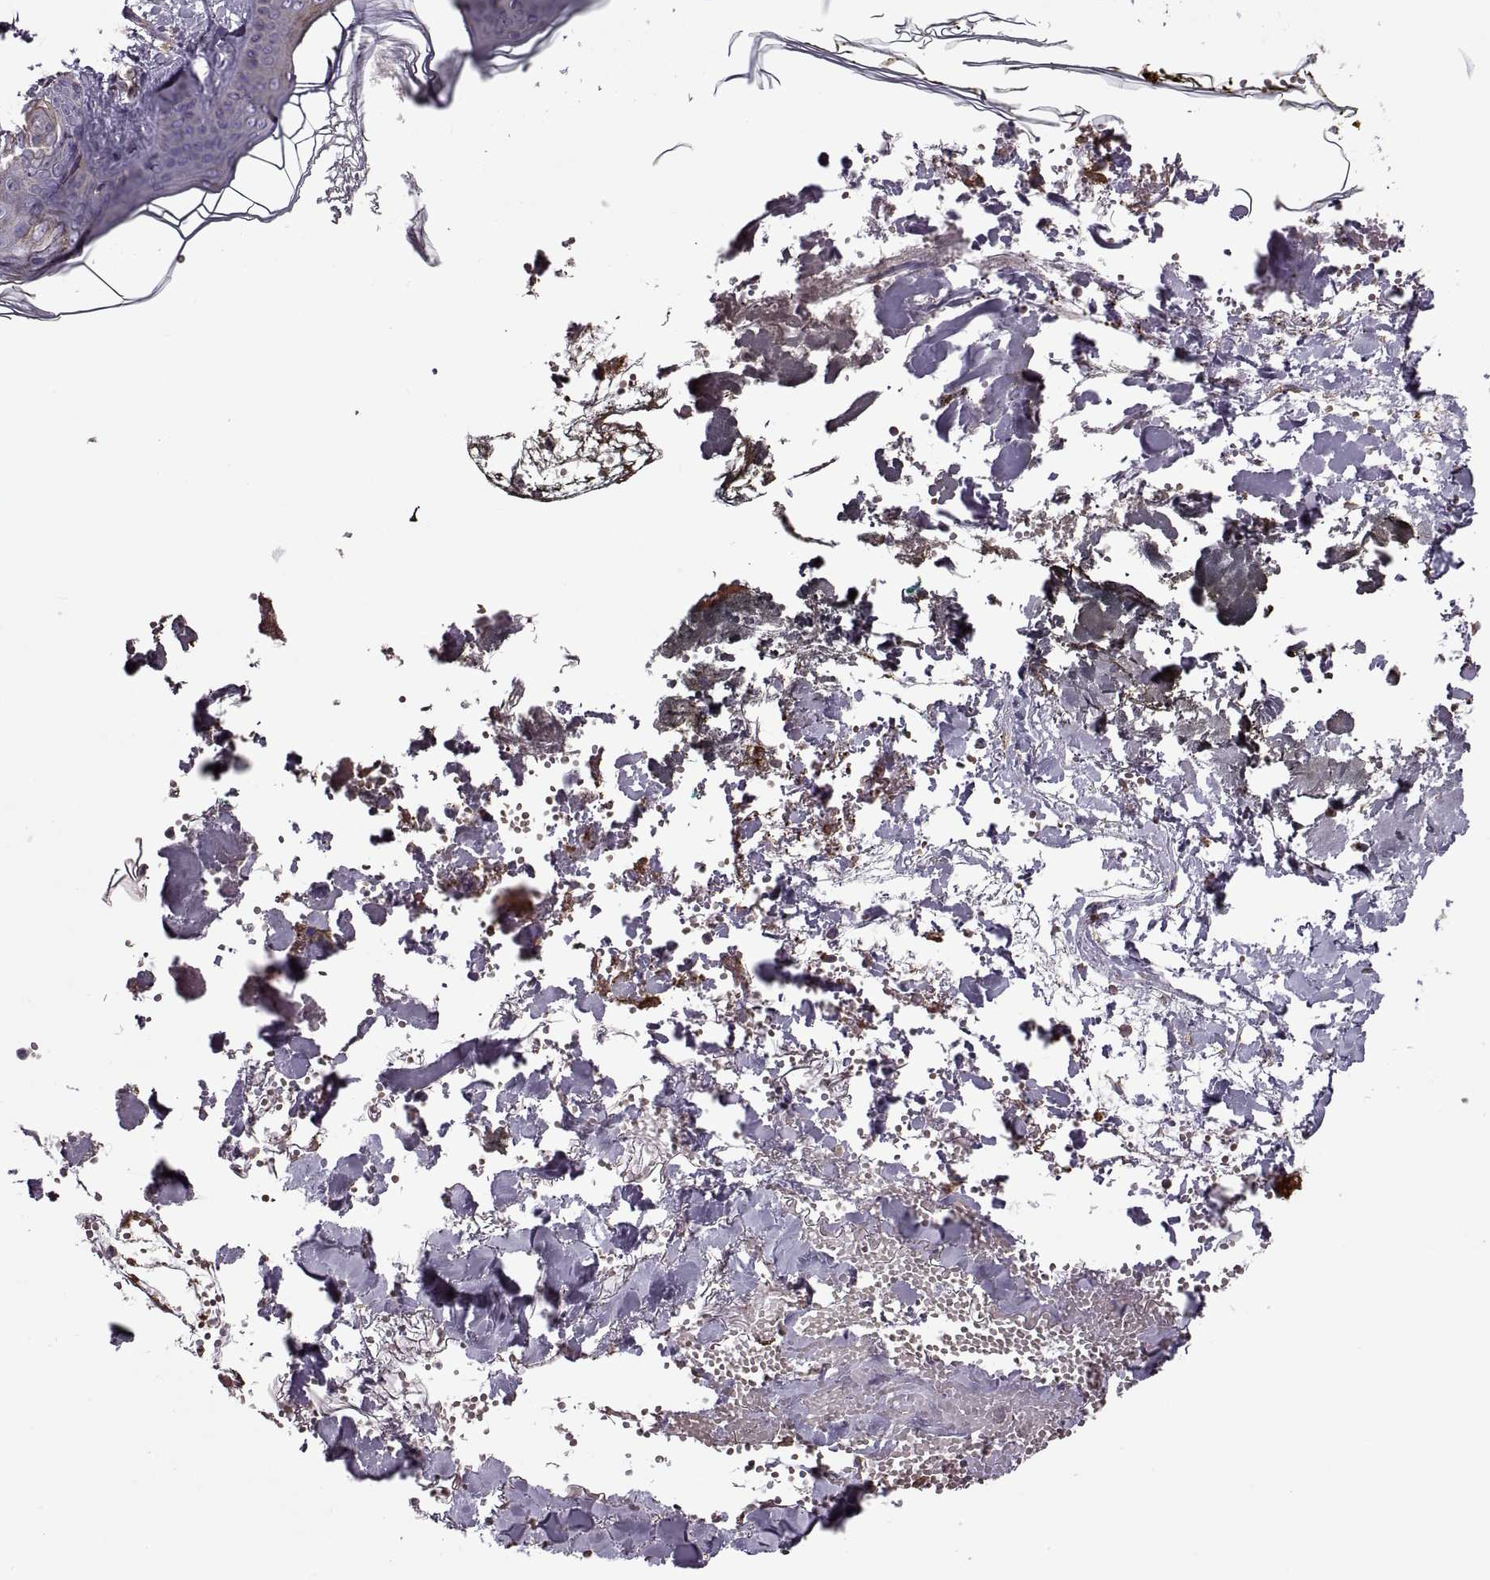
{"staining": {"intensity": "negative", "quantity": "none", "location": "none"}, "tissue": "skin", "cell_type": "Fibroblasts", "image_type": "normal", "snomed": [{"axis": "morphology", "description": "Normal tissue, NOS"}, {"axis": "topography", "description": "Skin"}], "caption": "This is an immunohistochemistry (IHC) image of unremarkable skin. There is no expression in fibroblasts.", "gene": "SLC2A14", "patient": {"sex": "female", "age": 34}}